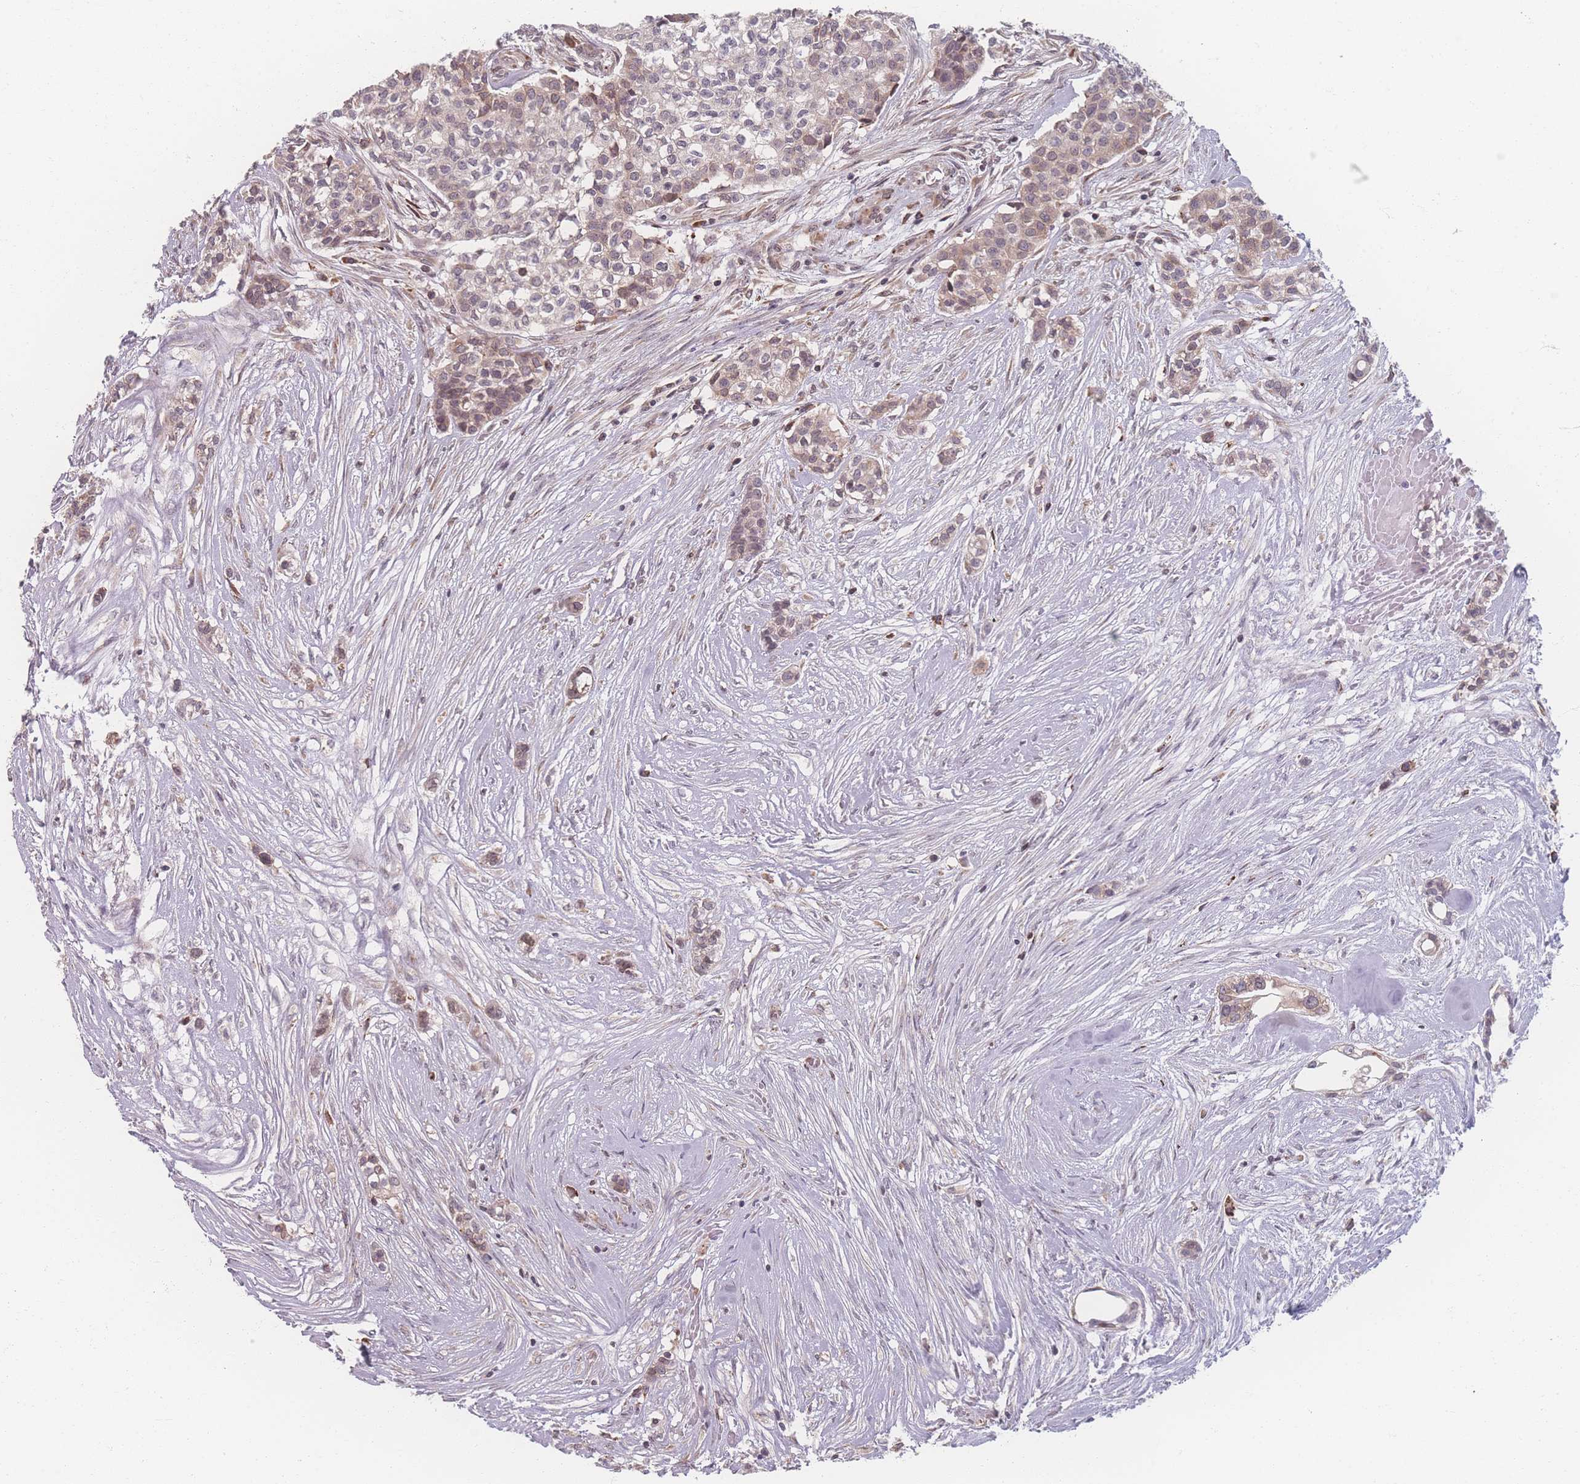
{"staining": {"intensity": "weak", "quantity": "25%-75%", "location": "cytoplasmic/membranous"}, "tissue": "head and neck cancer", "cell_type": "Tumor cells", "image_type": "cancer", "snomed": [{"axis": "morphology", "description": "Adenocarcinoma, NOS"}, {"axis": "topography", "description": "Head-Neck"}], "caption": "Protein staining shows weak cytoplasmic/membranous positivity in approximately 25%-75% of tumor cells in head and neck cancer. The protein of interest is stained brown, and the nuclei are stained in blue (DAB IHC with brightfield microscopy, high magnification).", "gene": "ZC3H13", "patient": {"sex": "male", "age": 81}}